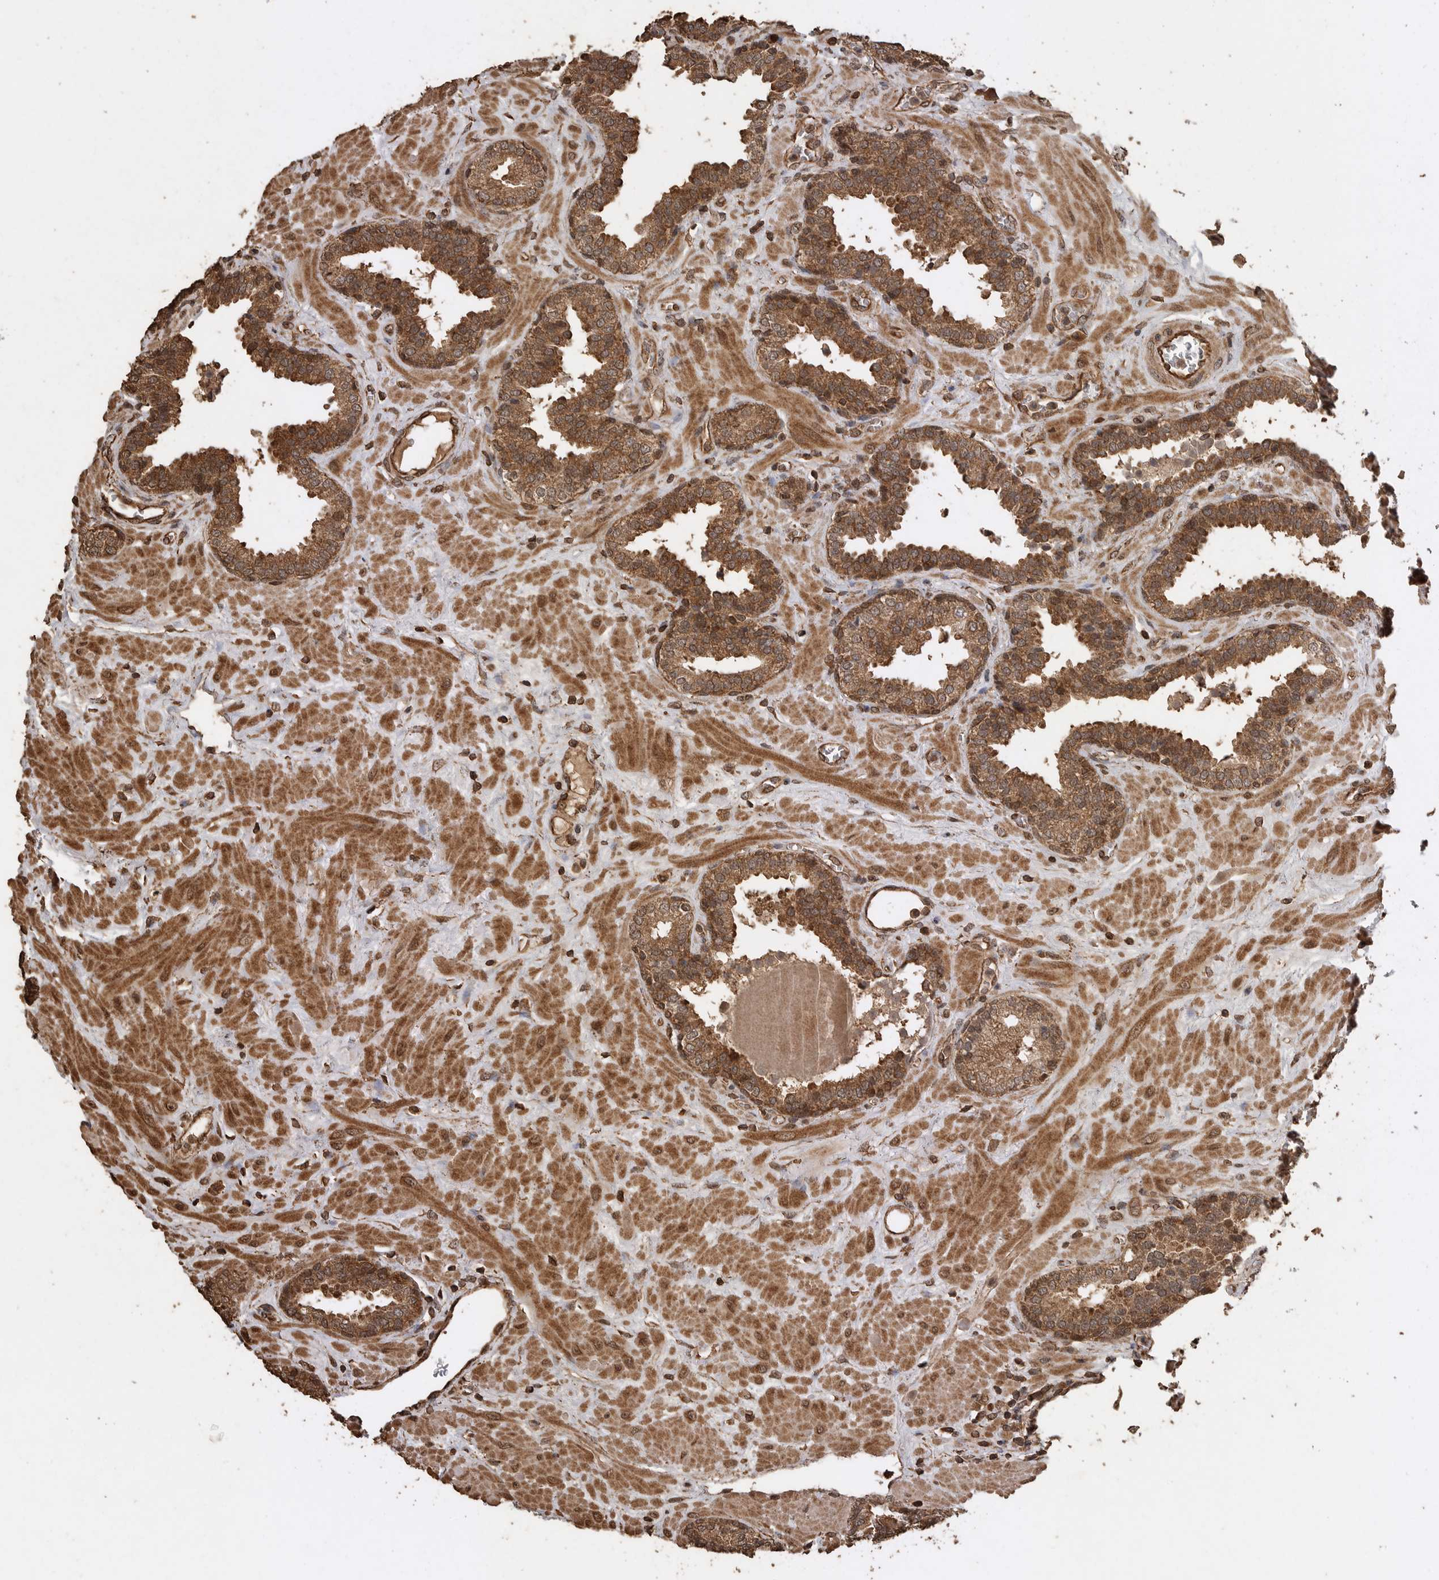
{"staining": {"intensity": "strong", "quantity": ">75%", "location": "cytoplasmic/membranous"}, "tissue": "prostate", "cell_type": "Glandular cells", "image_type": "normal", "snomed": [{"axis": "morphology", "description": "Normal tissue, NOS"}, {"axis": "topography", "description": "Prostate"}], "caption": "Normal prostate demonstrates strong cytoplasmic/membranous positivity in approximately >75% of glandular cells Using DAB (3,3'-diaminobenzidine) (brown) and hematoxylin (blue) stains, captured at high magnification using brightfield microscopy..", "gene": "PINK1", "patient": {"sex": "male", "age": 51}}